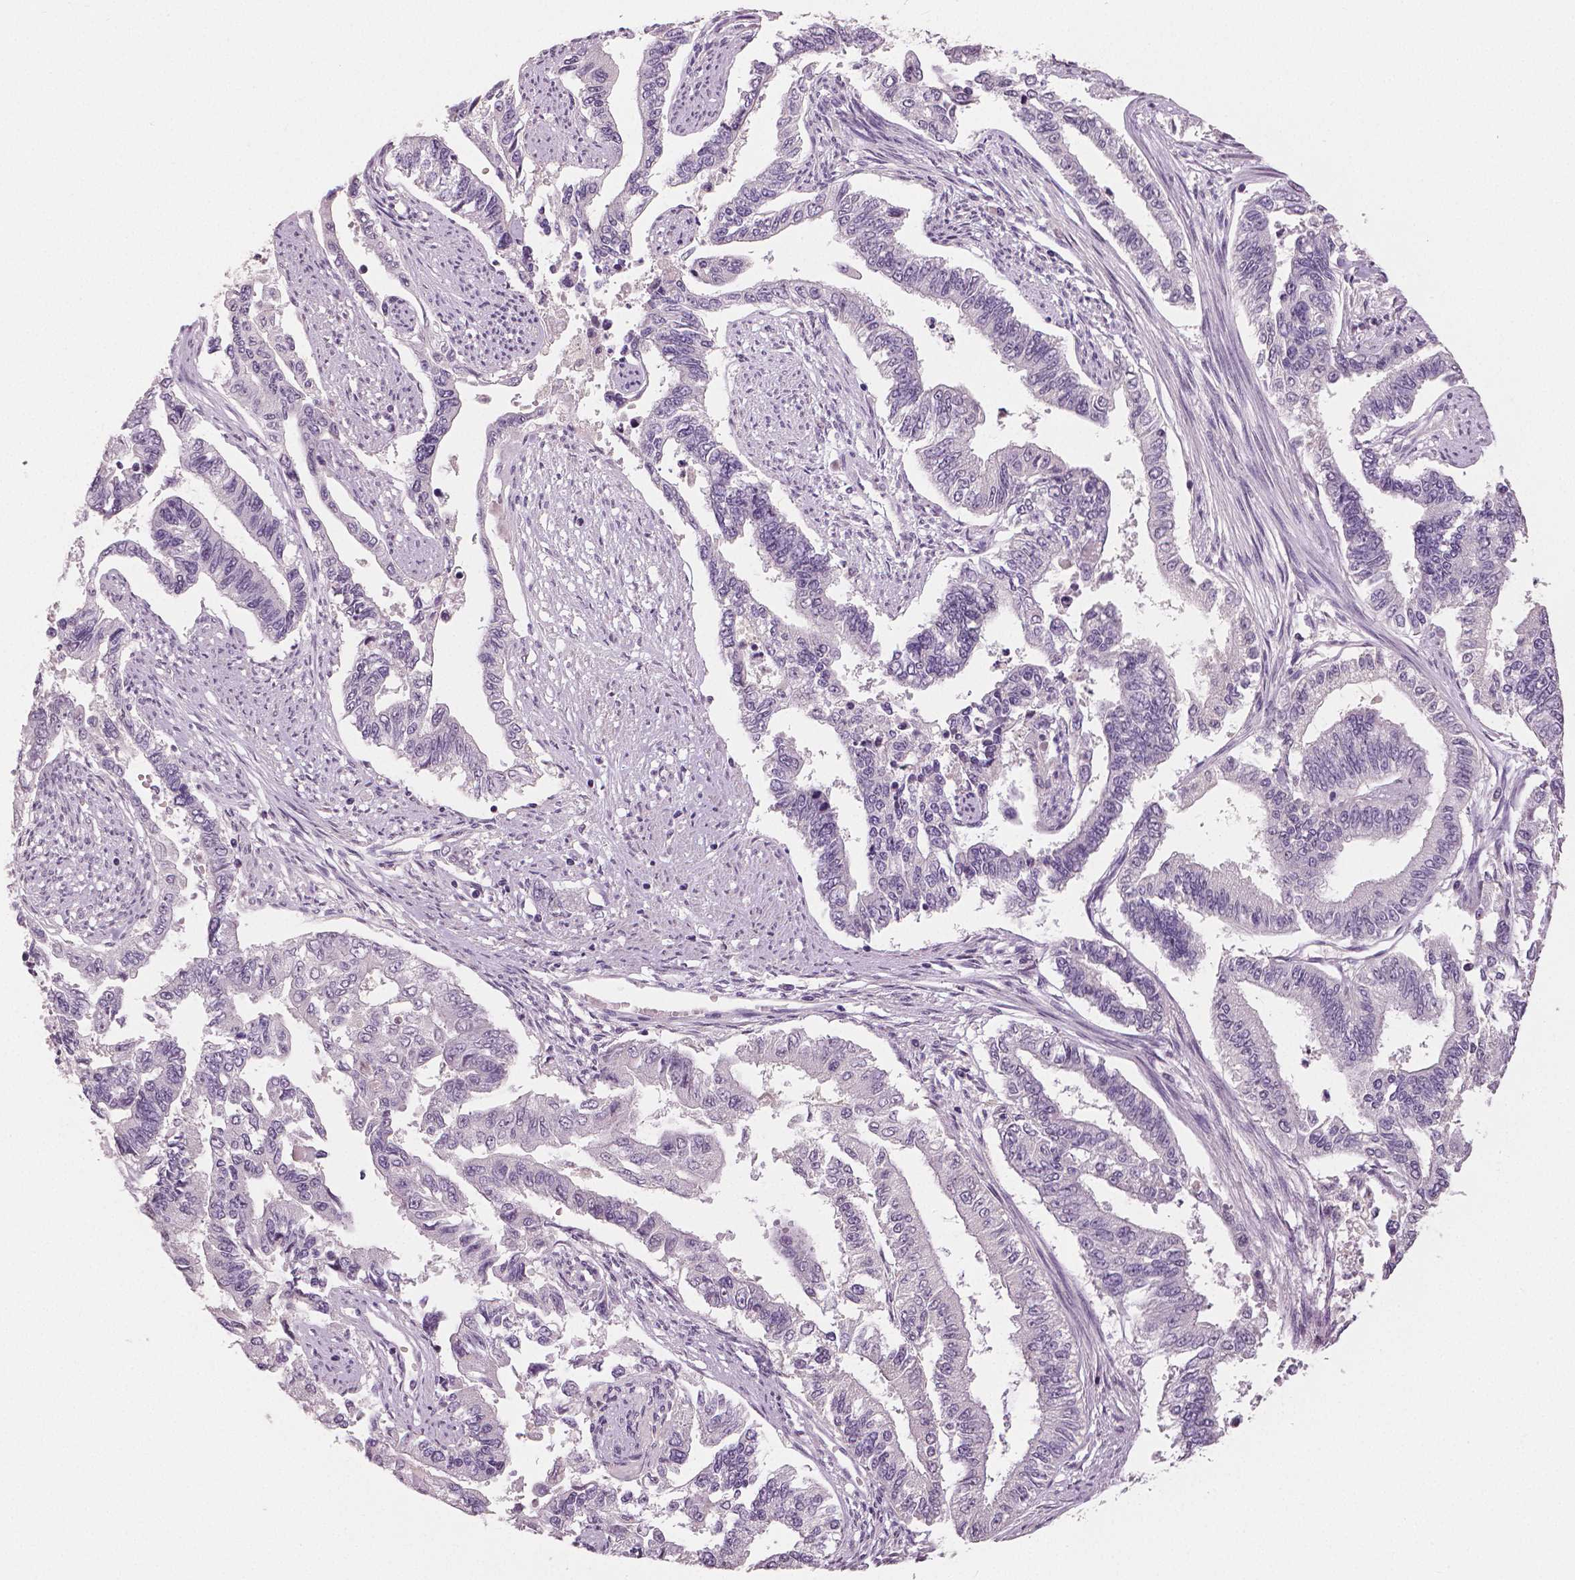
{"staining": {"intensity": "negative", "quantity": "none", "location": "none"}, "tissue": "endometrial cancer", "cell_type": "Tumor cells", "image_type": "cancer", "snomed": [{"axis": "morphology", "description": "Adenocarcinoma, NOS"}, {"axis": "topography", "description": "Uterus"}], "caption": "The IHC photomicrograph has no significant expression in tumor cells of endometrial adenocarcinoma tissue.", "gene": "NECAB1", "patient": {"sex": "female", "age": 59}}